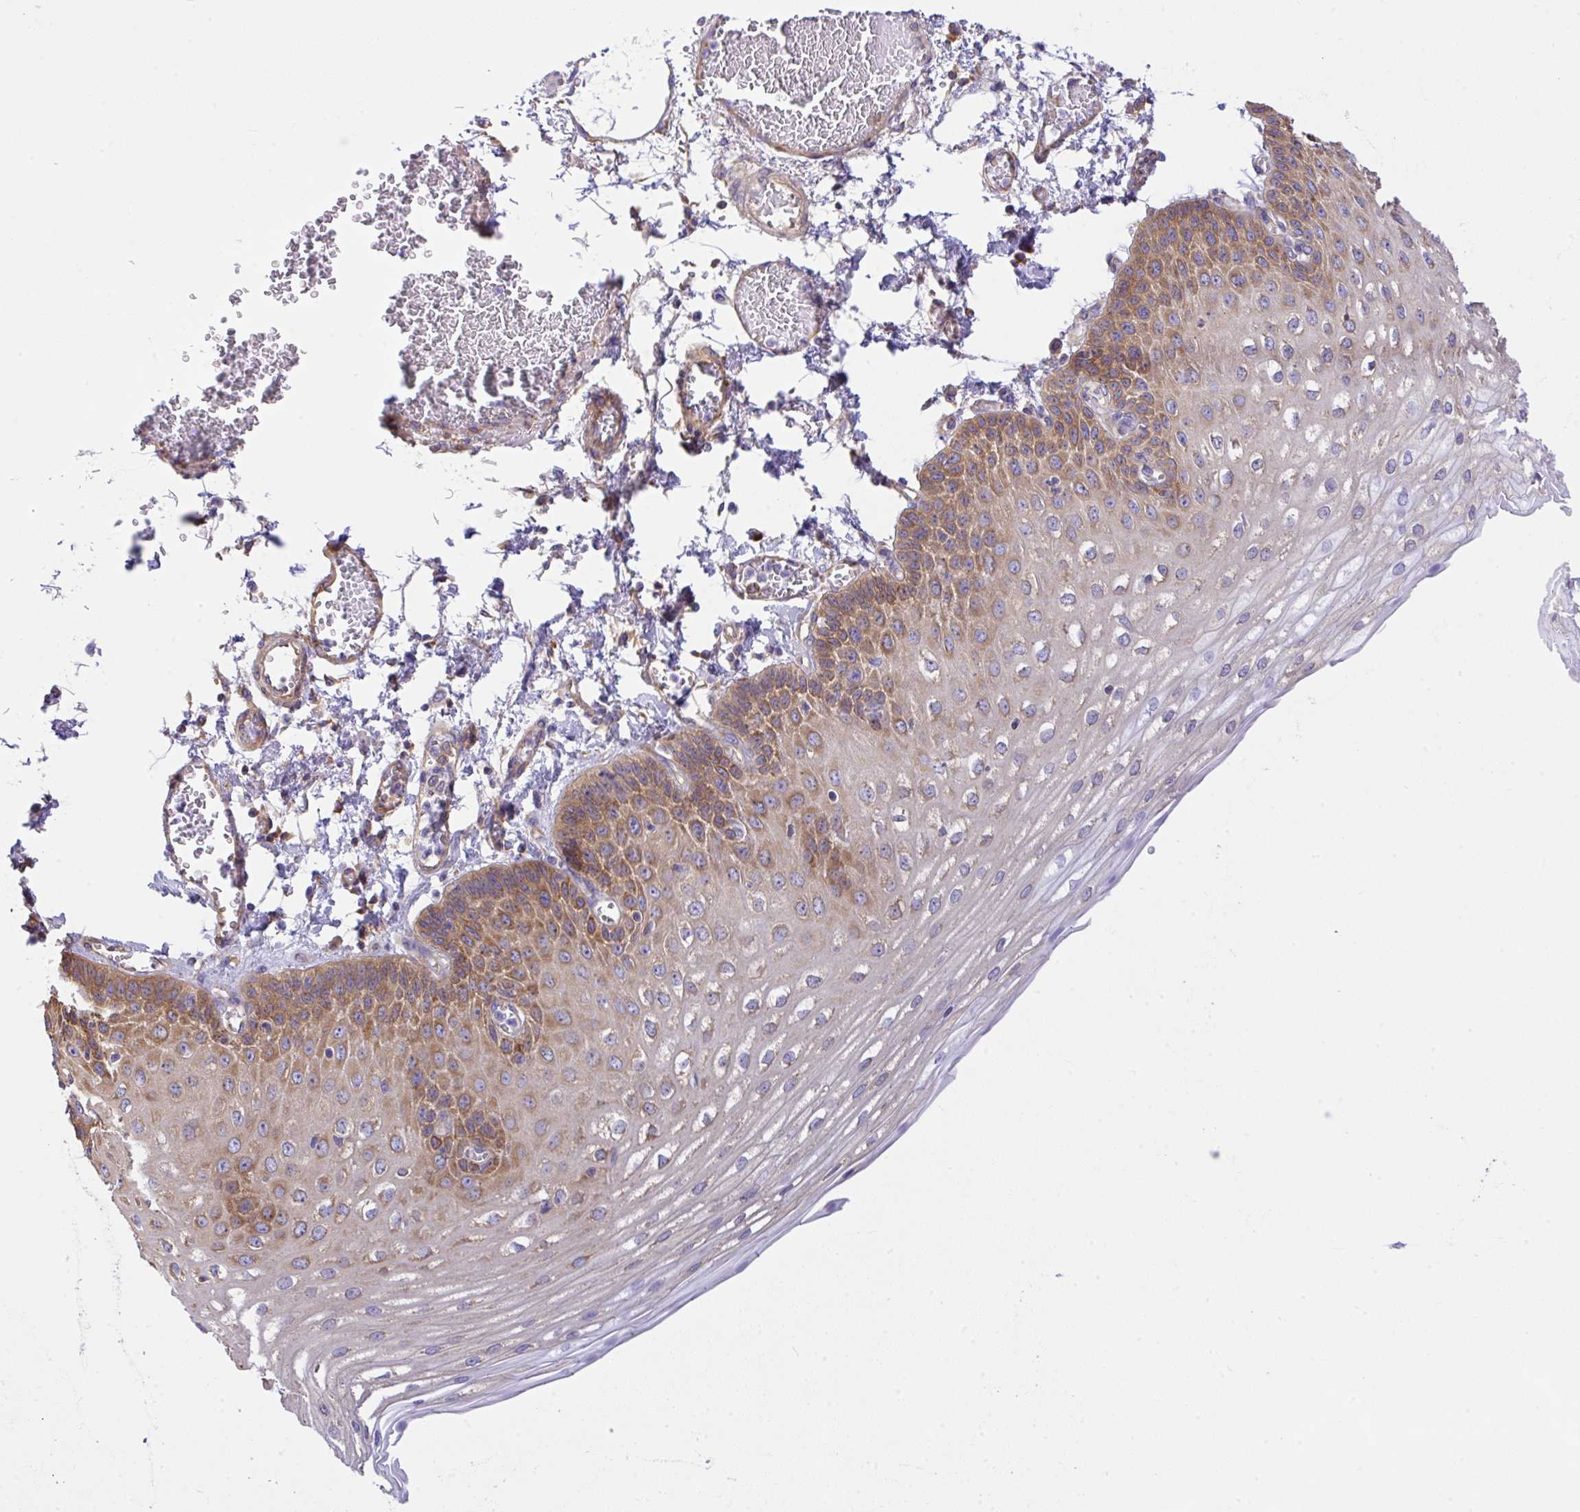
{"staining": {"intensity": "moderate", "quantity": "25%-75%", "location": "cytoplasmic/membranous"}, "tissue": "esophagus", "cell_type": "Squamous epithelial cells", "image_type": "normal", "snomed": [{"axis": "morphology", "description": "Normal tissue, NOS"}, {"axis": "morphology", "description": "Adenocarcinoma, NOS"}, {"axis": "topography", "description": "Esophagus"}], "caption": "High-power microscopy captured an IHC micrograph of benign esophagus, revealing moderate cytoplasmic/membranous expression in about 25%-75% of squamous epithelial cells. Nuclei are stained in blue.", "gene": "GFPT2", "patient": {"sex": "male", "age": 81}}